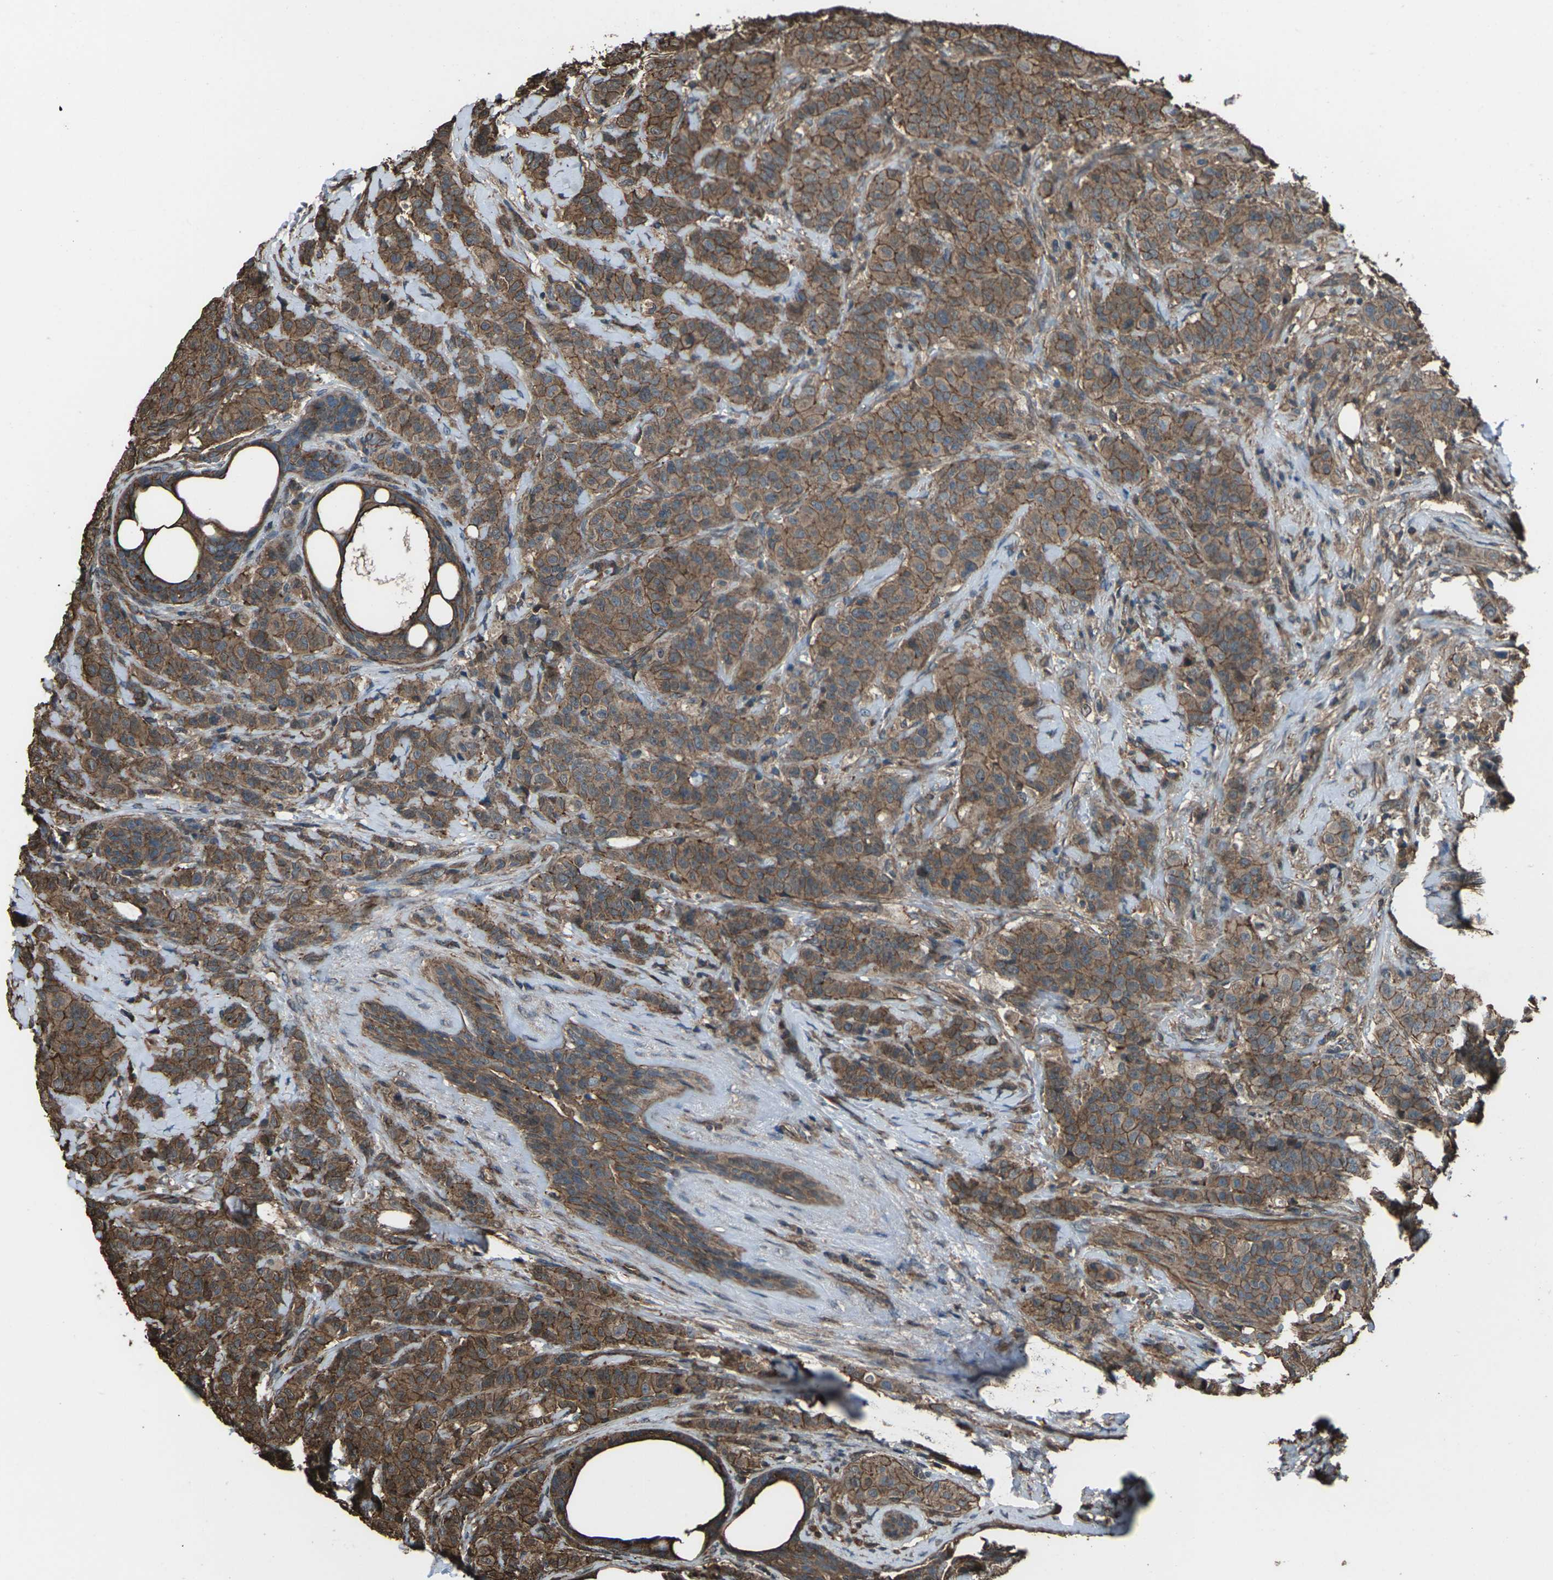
{"staining": {"intensity": "moderate", "quantity": ">75%", "location": "cytoplasmic/membranous"}, "tissue": "breast cancer", "cell_type": "Tumor cells", "image_type": "cancer", "snomed": [{"axis": "morphology", "description": "Normal tissue, NOS"}, {"axis": "morphology", "description": "Duct carcinoma"}, {"axis": "topography", "description": "Breast"}], "caption": "Moderate cytoplasmic/membranous protein positivity is identified in about >75% of tumor cells in intraductal carcinoma (breast).", "gene": "DHPS", "patient": {"sex": "female", "age": 40}}